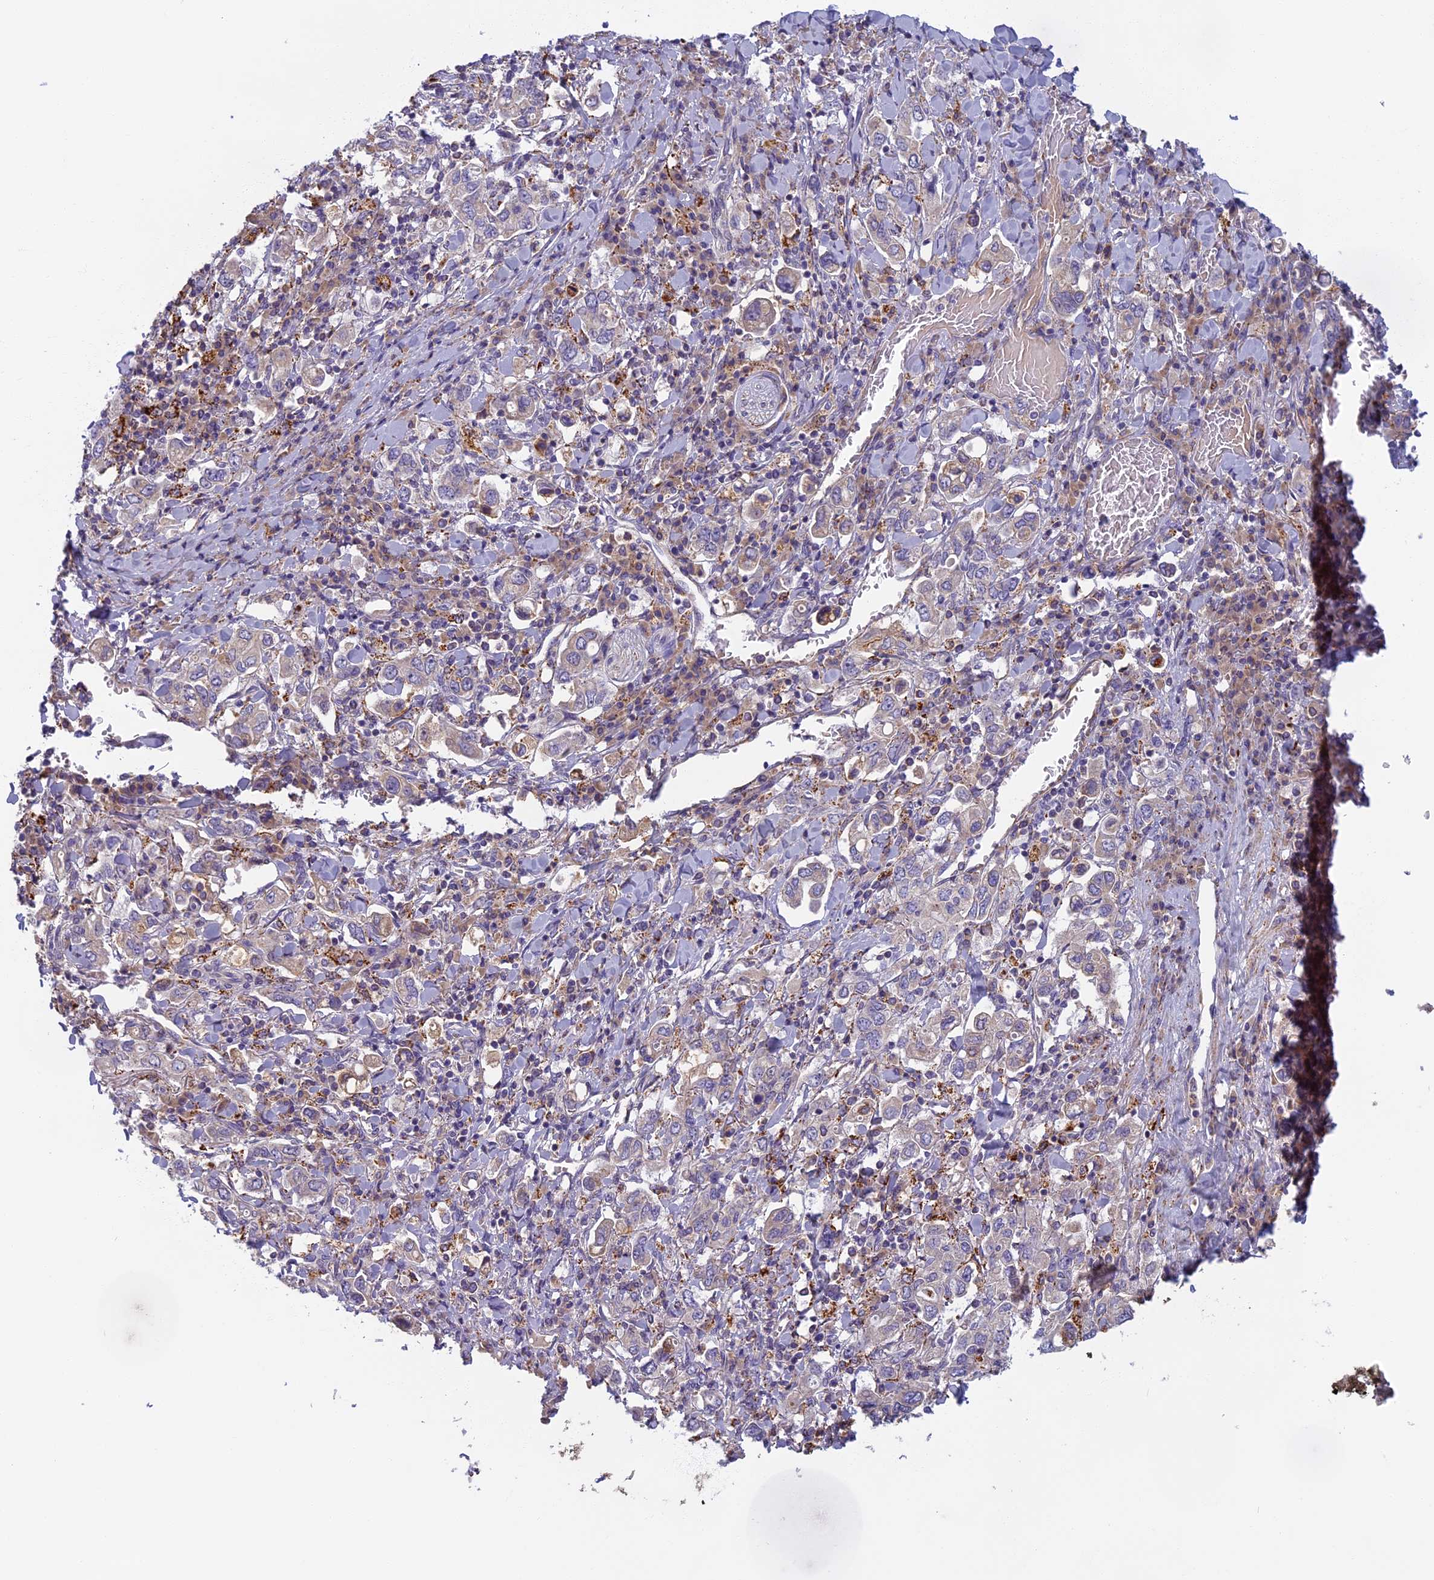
{"staining": {"intensity": "weak", "quantity": "<25%", "location": "cytoplasmic/membranous"}, "tissue": "stomach cancer", "cell_type": "Tumor cells", "image_type": "cancer", "snomed": [{"axis": "morphology", "description": "Adenocarcinoma, NOS"}, {"axis": "topography", "description": "Stomach, upper"}], "caption": "Tumor cells show no significant positivity in stomach adenocarcinoma.", "gene": "SEMA7A", "patient": {"sex": "male", "age": 62}}